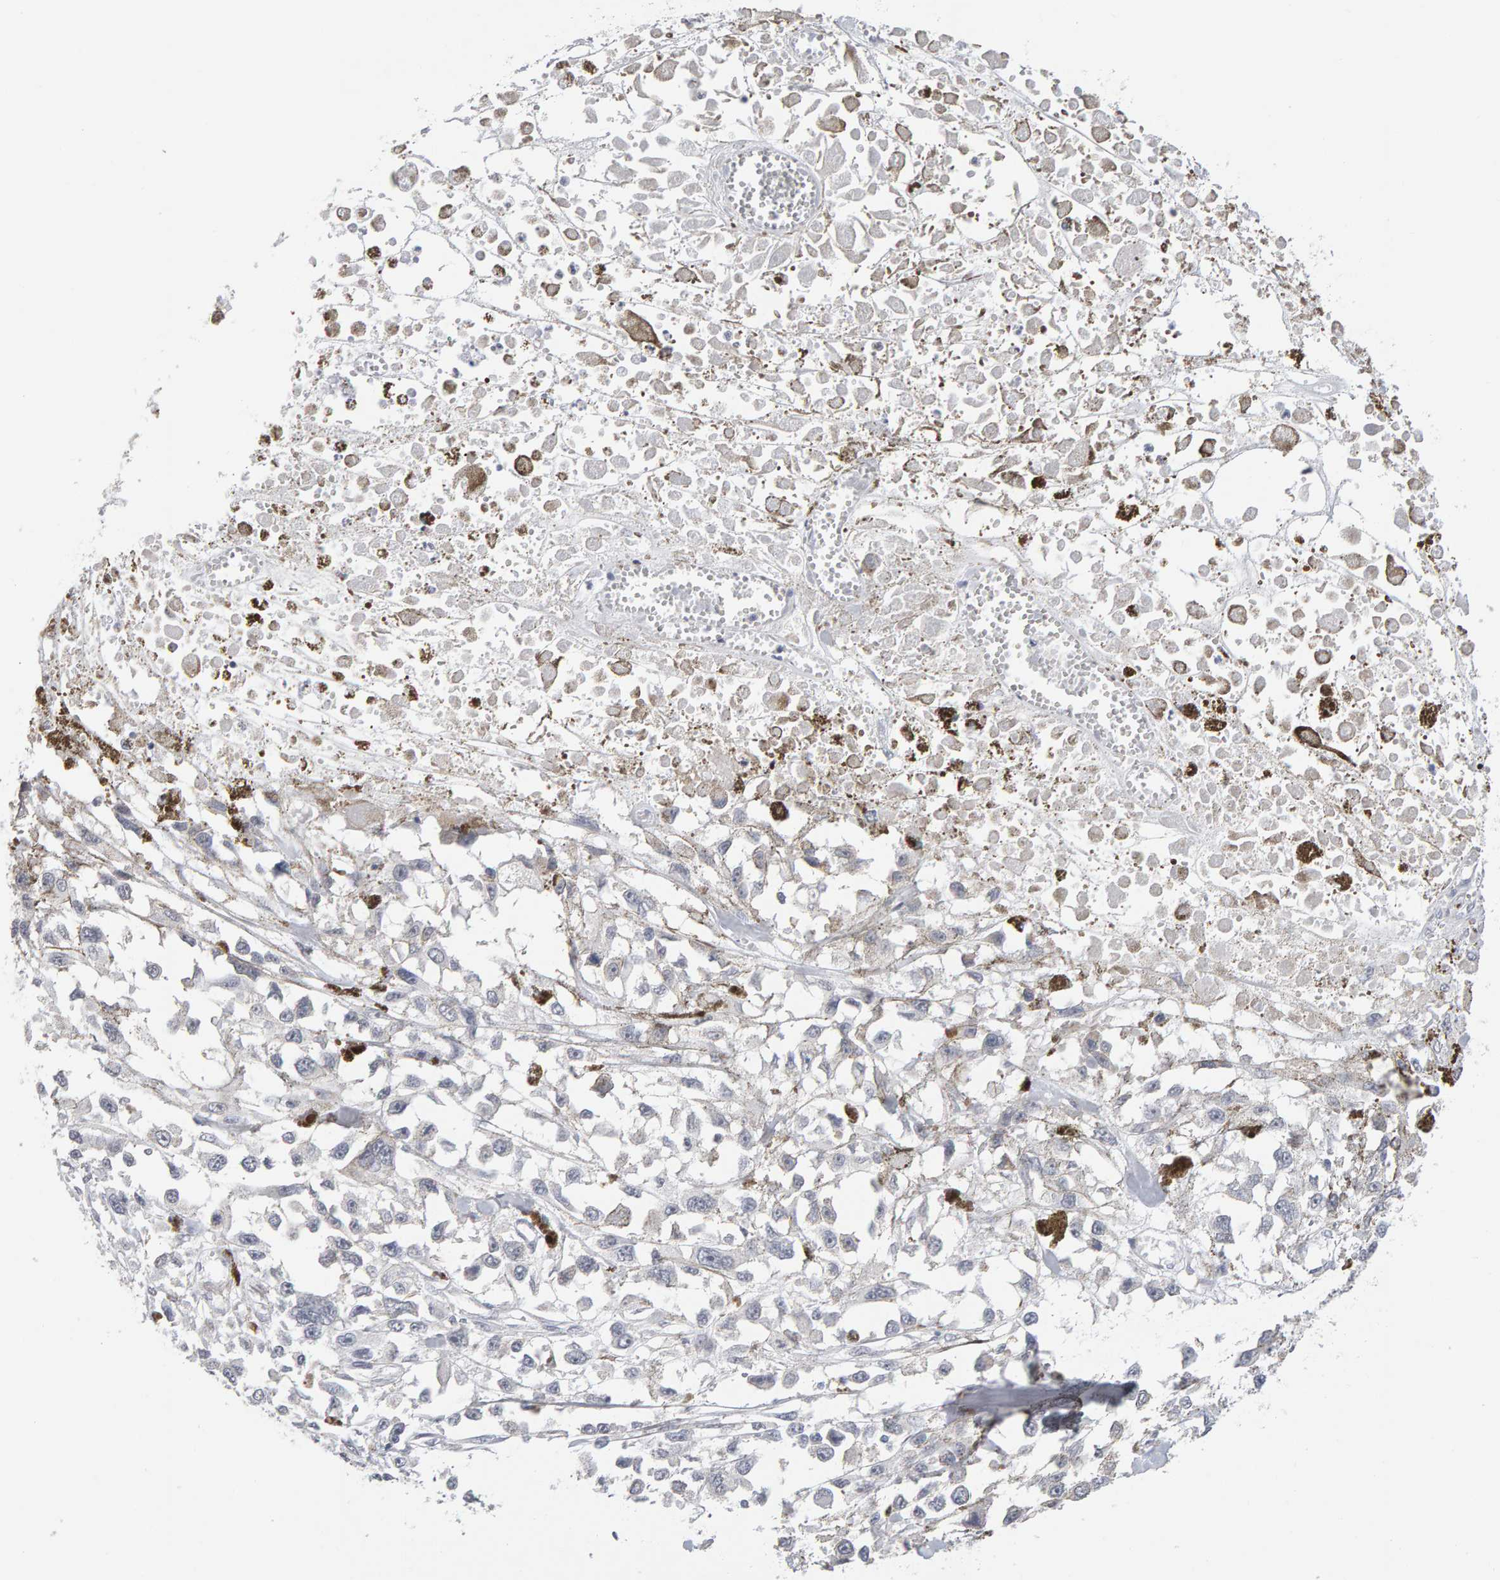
{"staining": {"intensity": "negative", "quantity": "none", "location": "none"}, "tissue": "melanoma", "cell_type": "Tumor cells", "image_type": "cancer", "snomed": [{"axis": "morphology", "description": "Malignant melanoma, Metastatic site"}, {"axis": "topography", "description": "Lymph node"}], "caption": "Immunohistochemical staining of human melanoma demonstrates no significant expression in tumor cells.", "gene": "HNF4A", "patient": {"sex": "male", "age": 59}}